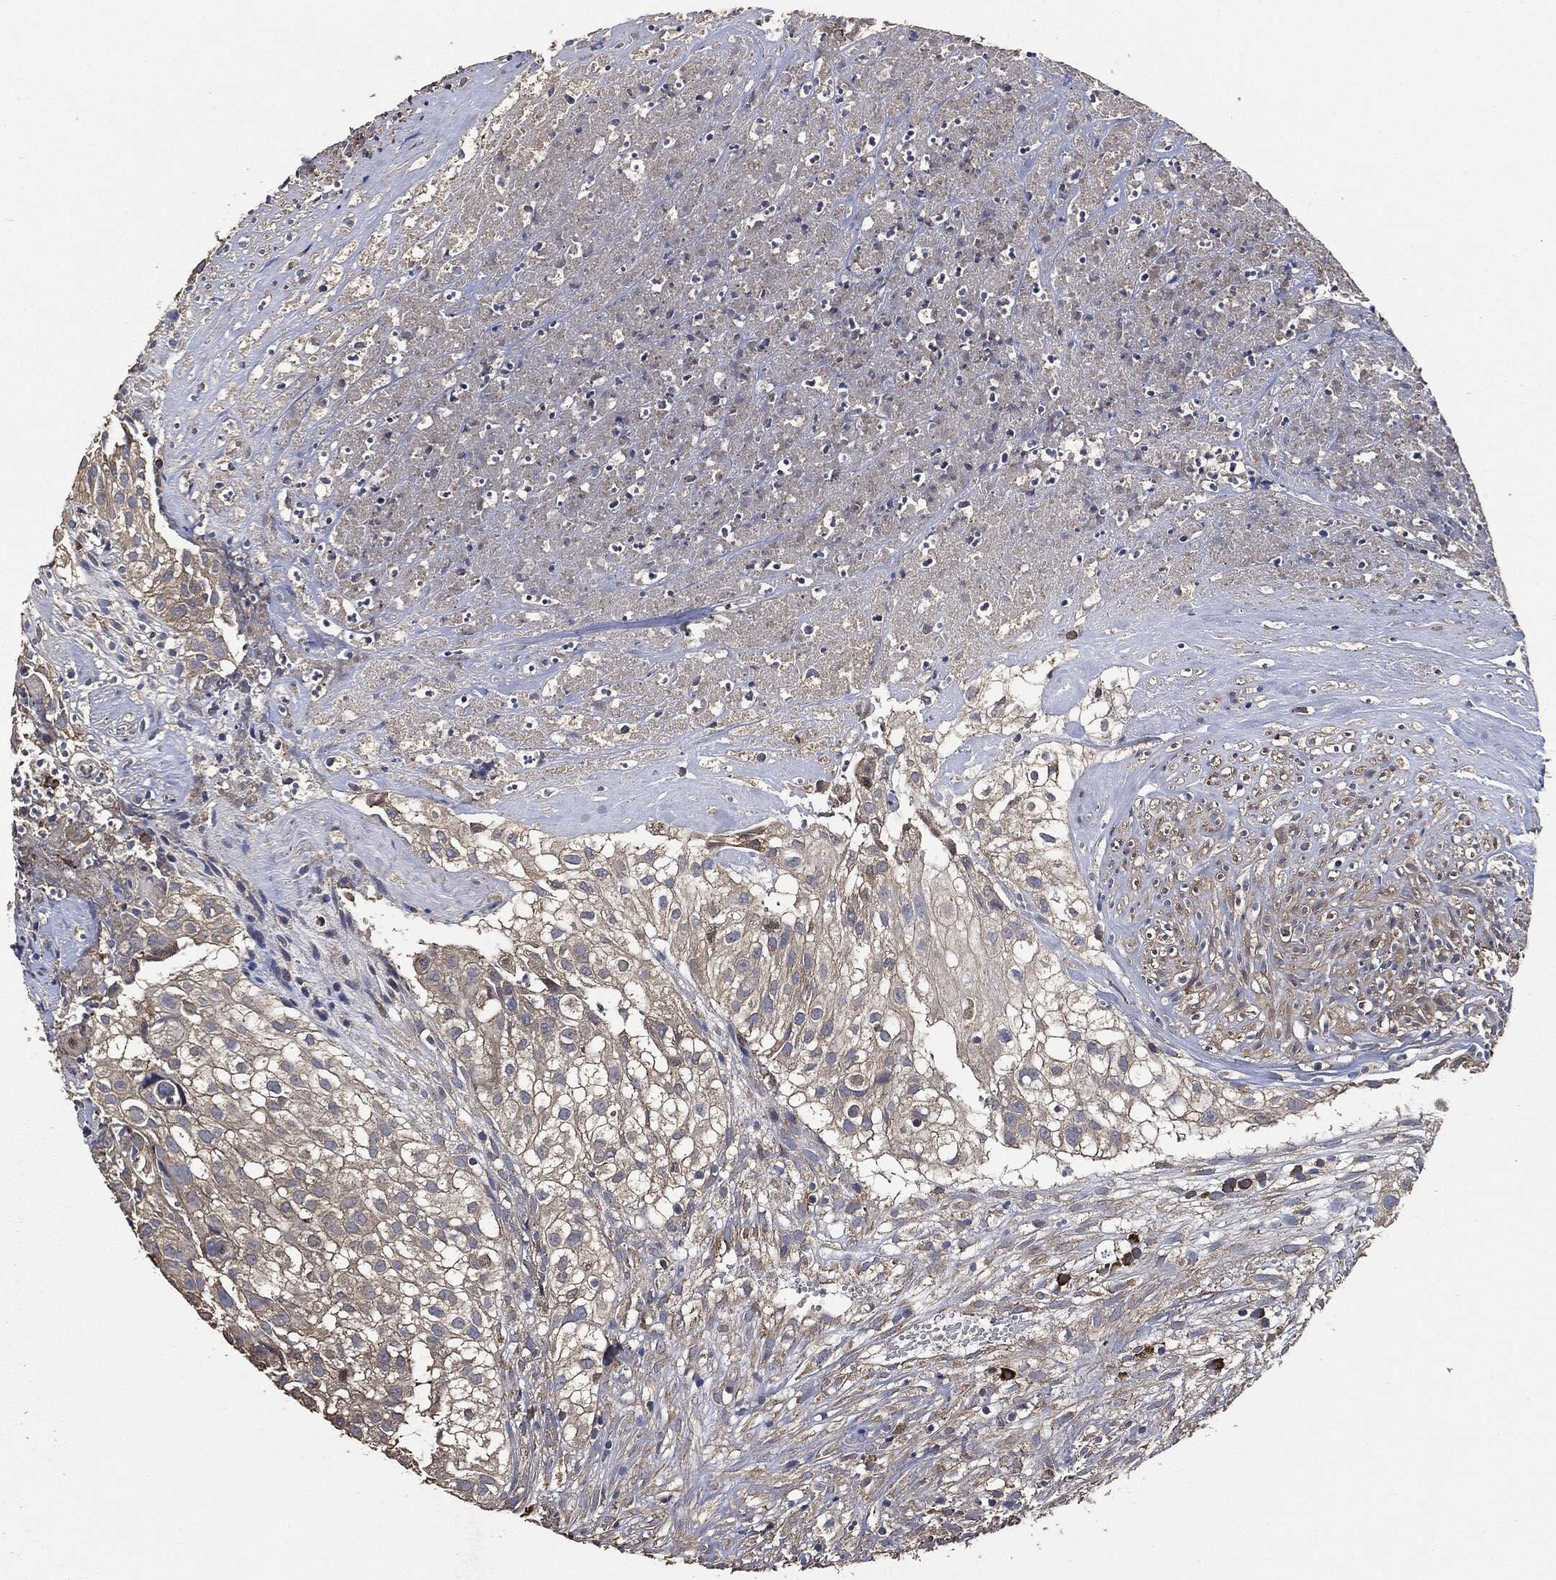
{"staining": {"intensity": "weak", "quantity": "25%-75%", "location": "cytoplasmic/membranous"}, "tissue": "urothelial cancer", "cell_type": "Tumor cells", "image_type": "cancer", "snomed": [{"axis": "morphology", "description": "Urothelial carcinoma, High grade"}, {"axis": "topography", "description": "Urinary bladder"}], "caption": "Protein analysis of urothelial cancer tissue shows weak cytoplasmic/membranous expression in about 25%-75% of tumor cells. Using DAB (3,3'-diaminobenzidine) (brown) and hematoxylin (blue) stains, captured at high magnification using brightfield microscopy.", "gene": "STK3", "patient": {"sex": "female", "age": 79}}